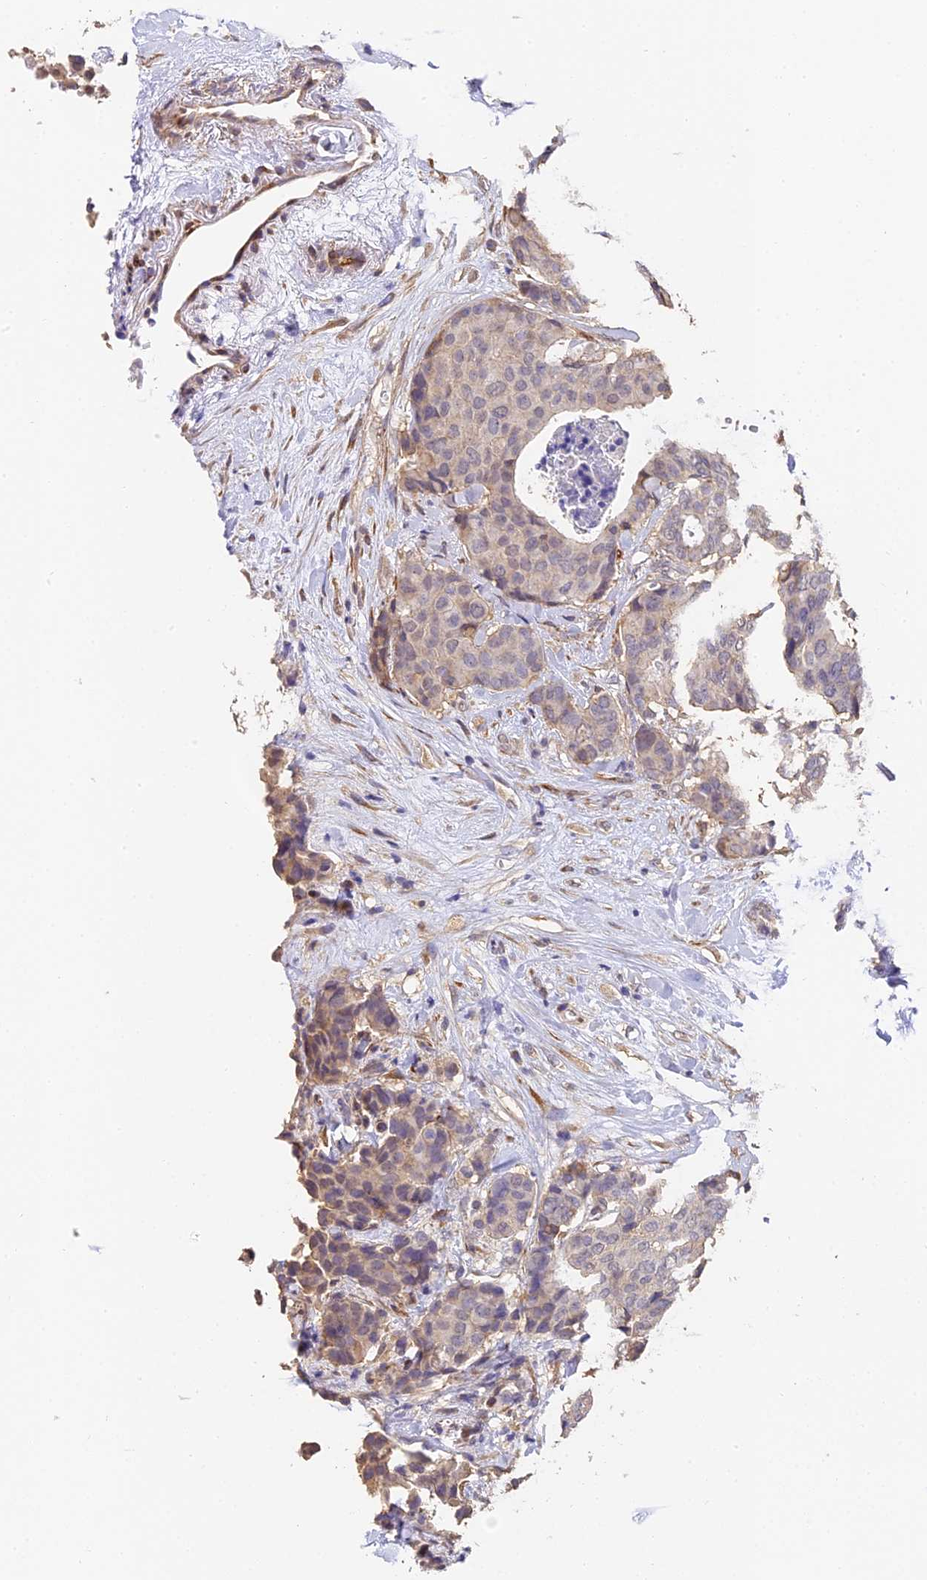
{"staining": {"intensity": "weak", "quantity": "<25%", "location": "cytoplasmic/membranous"}, "tissue": "breast cancer", "cell_type": "Tumor cells", "image_type": "cancer", "snomed": [{"axis": "morphology", "description": "Duct carcinoma"}, {"axis": "topography", "description": "Breast"}], "caption": "Immunohistochemistry (IHC) of human breast cancer (invasive ductal carcinoma) exhibits no staining in tumor cells. Nuclei are stained in blue.", "gene": "SLC11A1", "patient": {"sex": "female", "age": 75}}